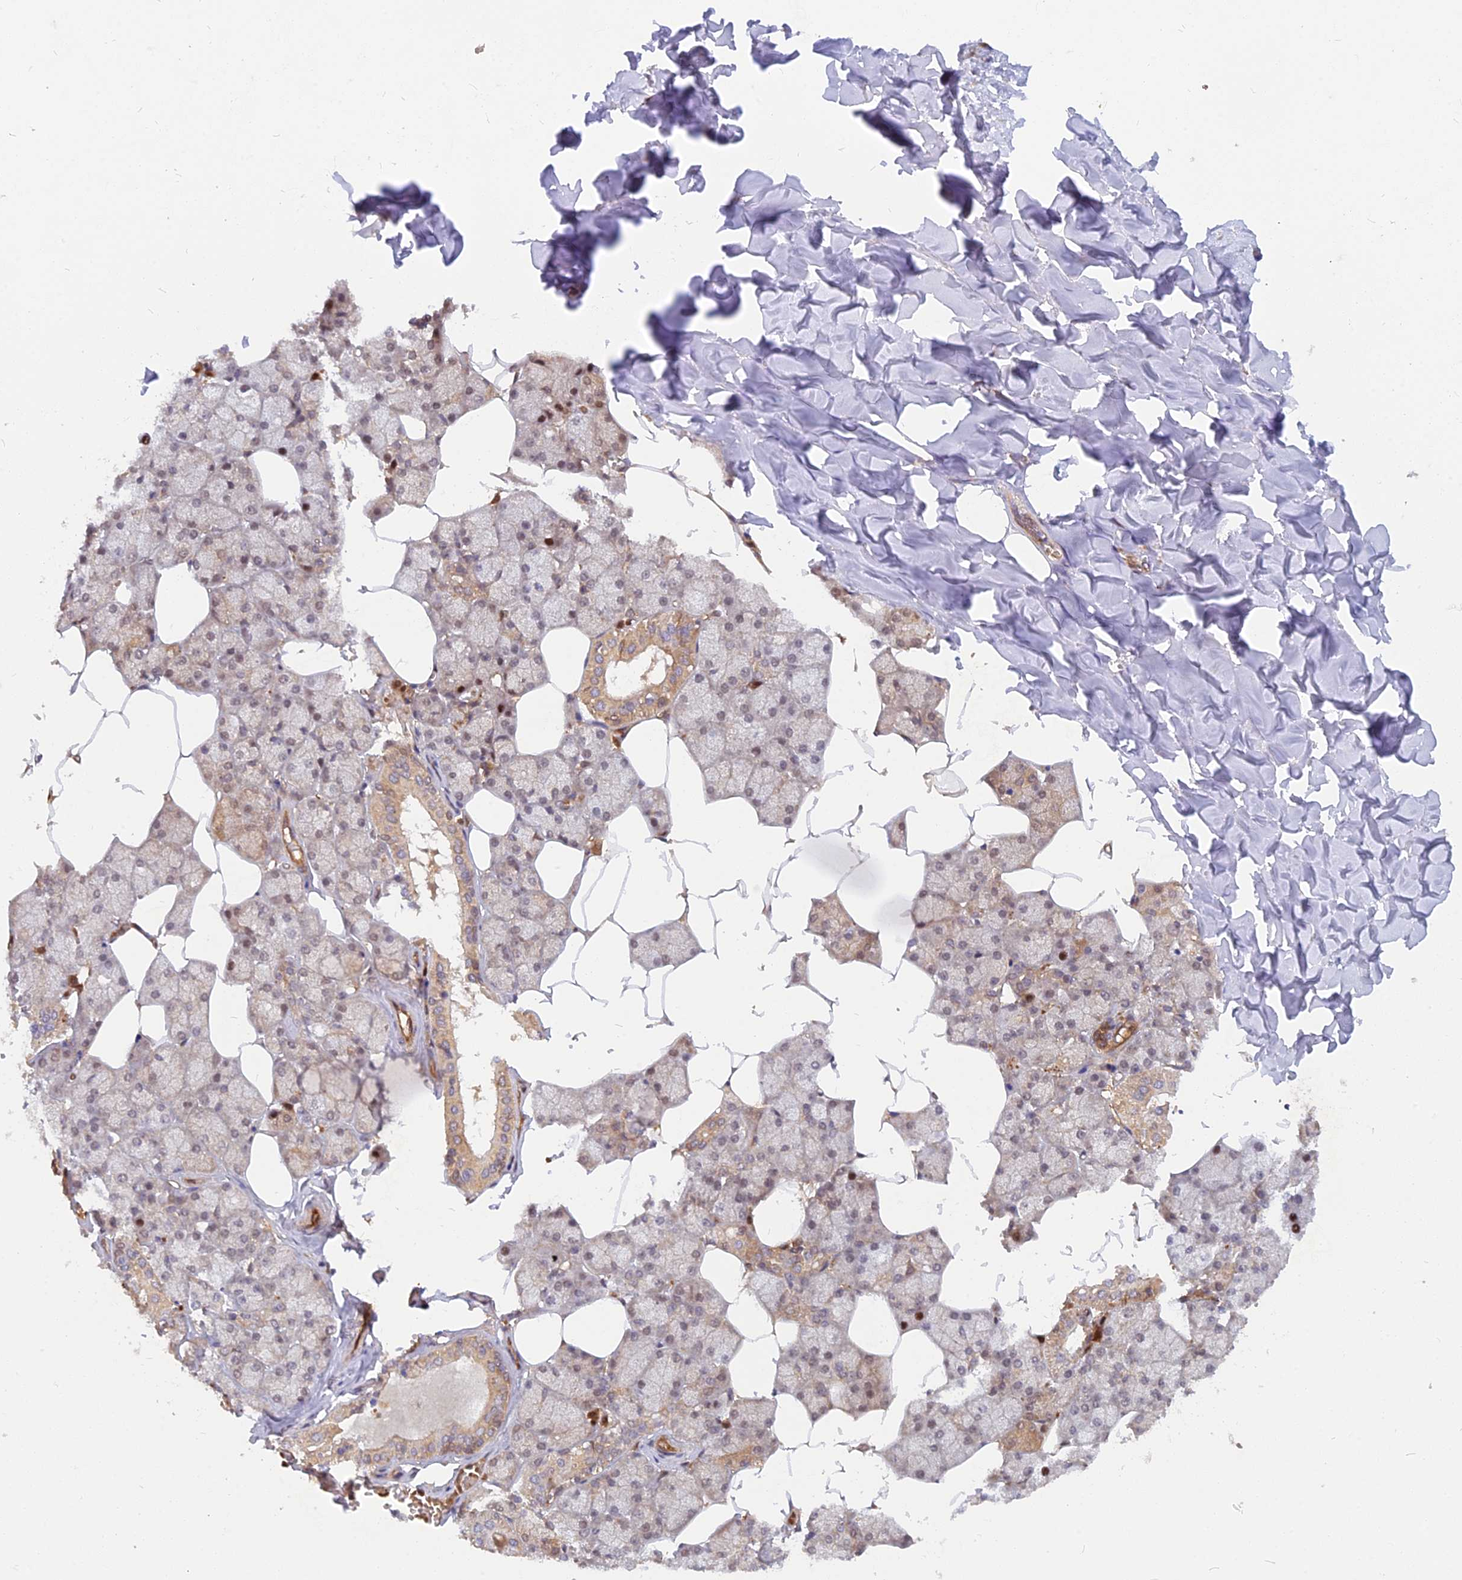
{"staining": {"intensity": "moderate", "quantity": "25%-75%", "location": "cytoplasmic/membranous,nuclear"}, "tissue": "salivary gland", "cell_type": "Glandular cells", "image_type": "normal", "snomed": [{"axis": "morphology", "description": "Normal tissue, NOS"}, {"axis": "topography", "description": "Salivary gland"}], "caption": "Immunohistochemical staining of normal human salivary gland shows 25%-75% levels of moderate cytoplasmic/membranous,nuclear protein positivity in about 25%-75% of glandular cells.", "gene": "ARL2BP", "patient": {"sex": "male", "age": 62}}